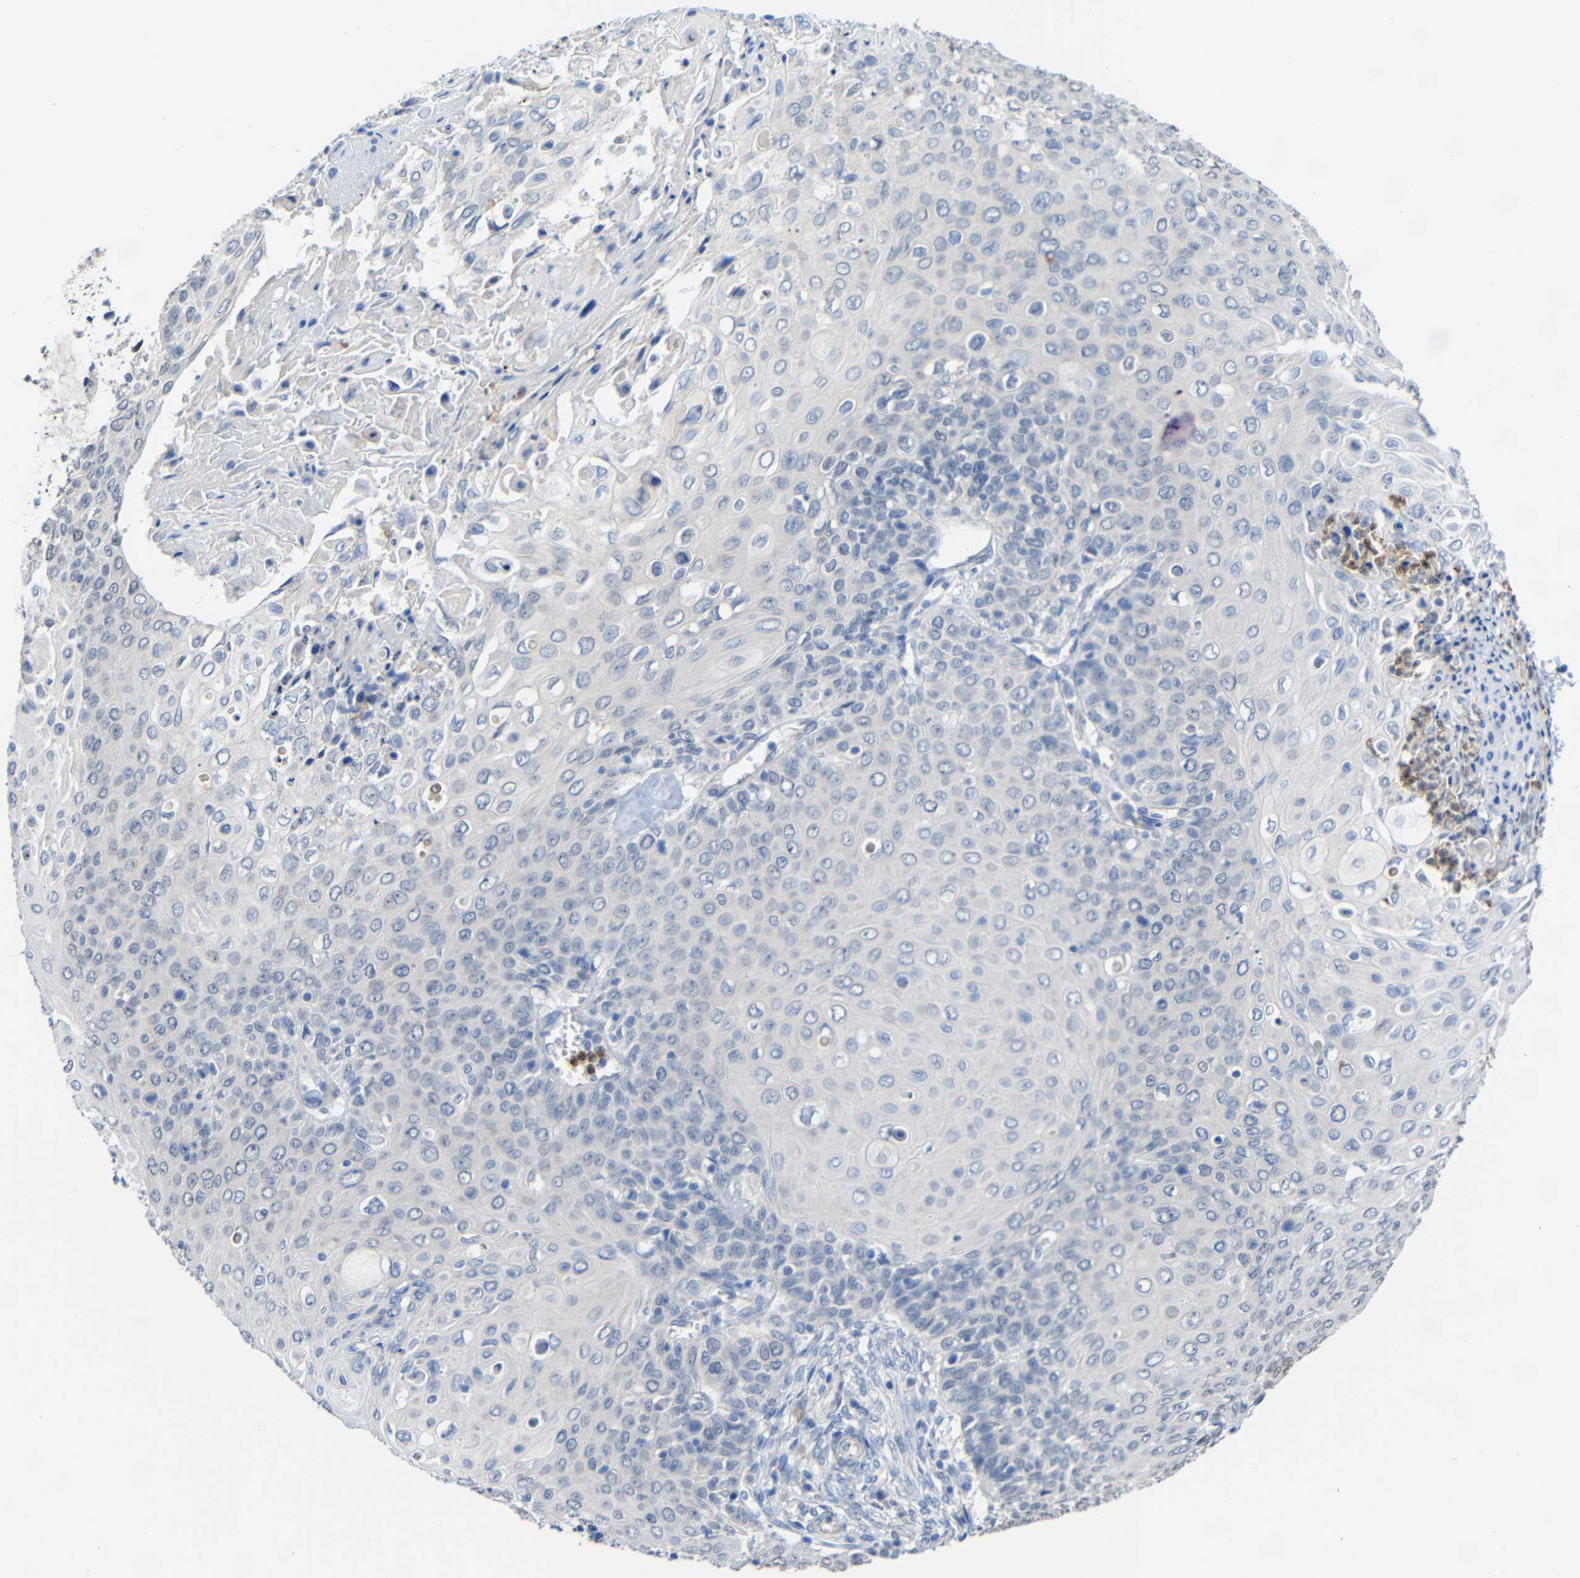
{"staining": {"intensity": "negative", "quantity": "none", "location": "none"}, "tissue": "cervical cancer", "cell_type": "Tumor cells", "image_type": "cancer", "snomed": [{"axis": "morphology", "description": "Squamous cell carcinoma, NOS"}, {"axis": "topography", "description": "Cervix"}], "caption": "Immunohistochemistry (IHC) image of human cervical cancer stained for a protein (brown), which demonstrates no expression in tumor cells.", "gene": "STBD1", "patient": {"sex": "female", "age": 39}}